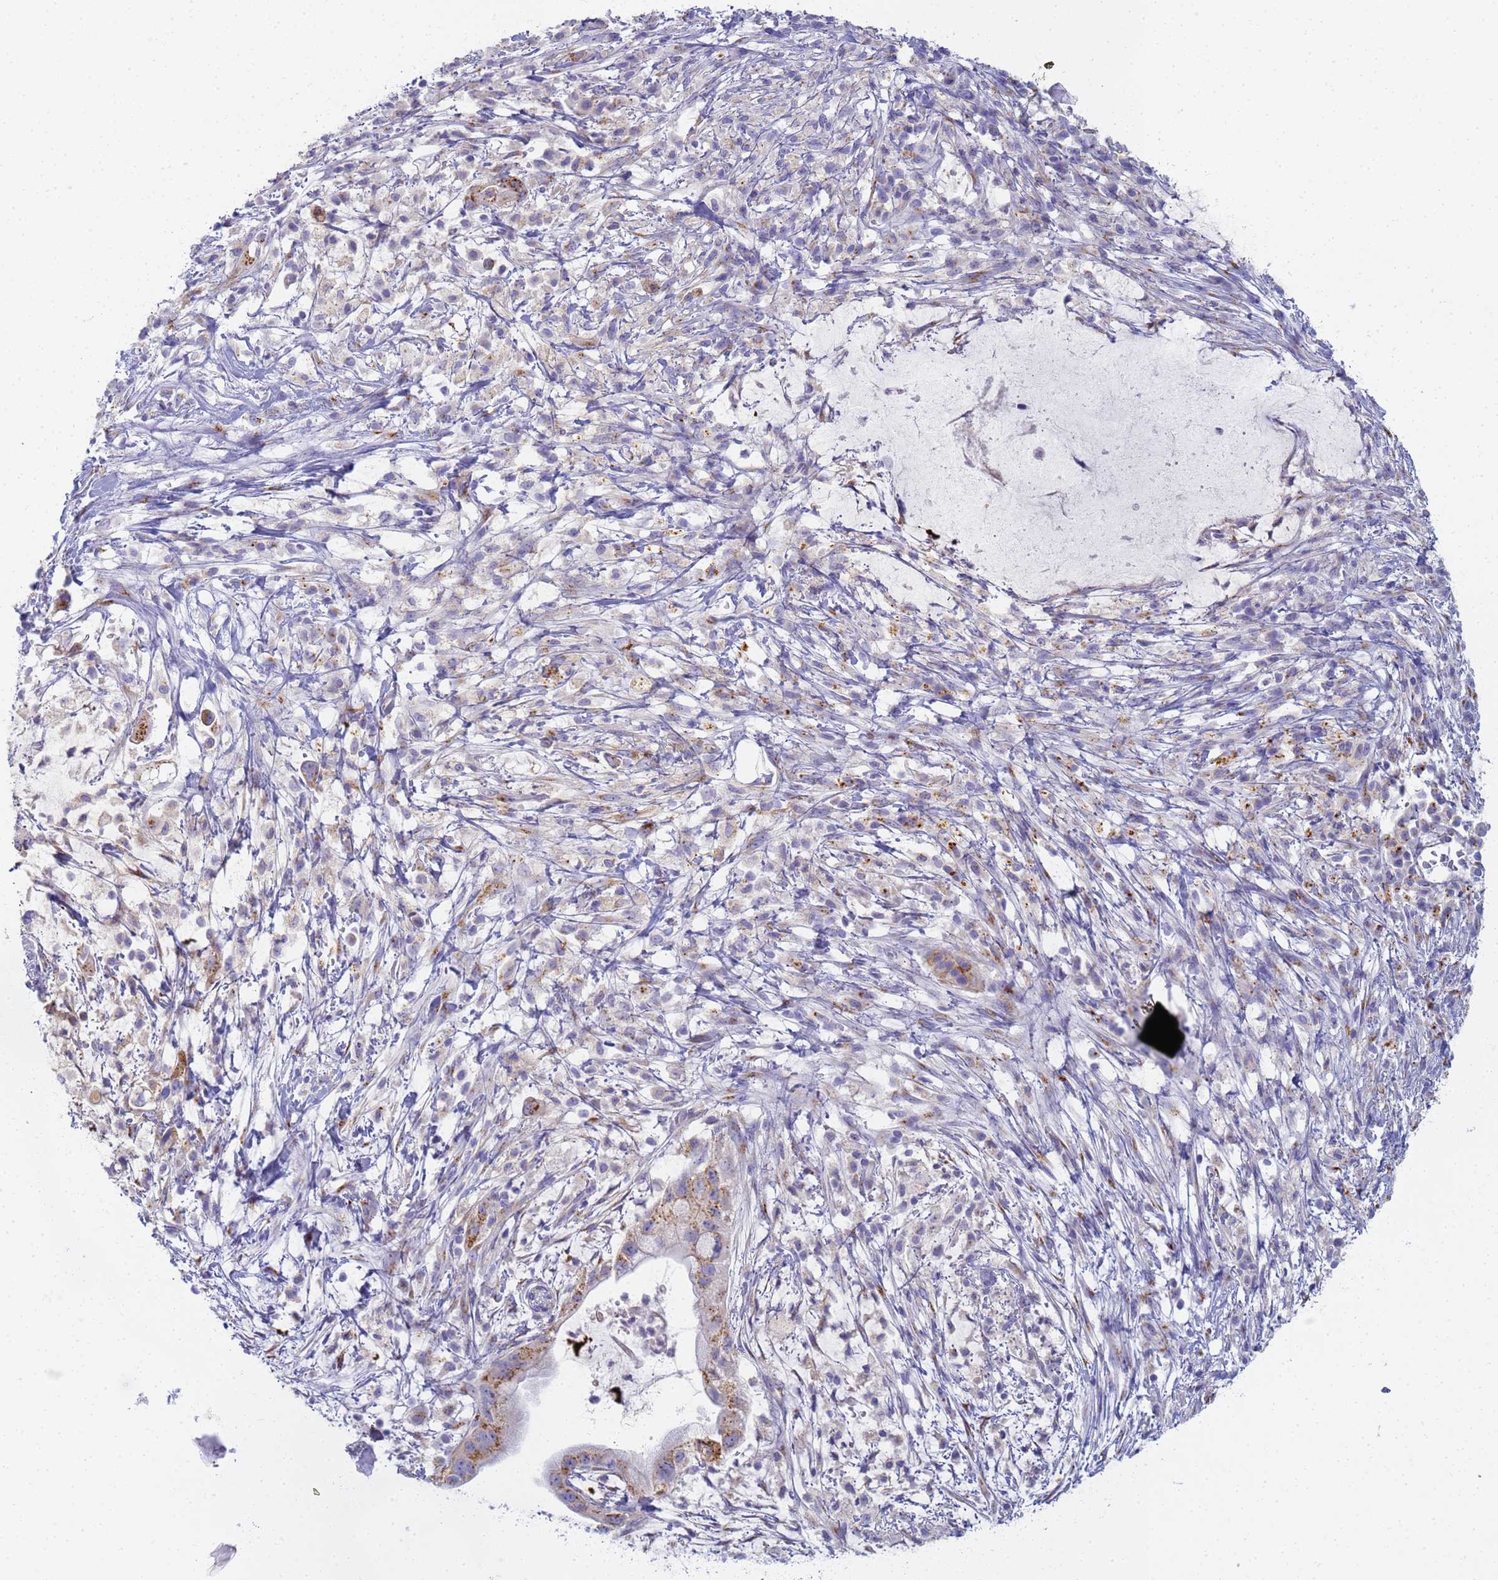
{"staining": {"intensity": "moderate", "quantity": ">75%", "location": "cytoplasmic/membranous"}, "tissue": "pancreatic cancer", "cell_type": "Tumor cells", "image_type": "cancer", "snomed": [{"axis": "morphology", "description": "Adenocarcinoma, NOS"}, {"axis": "topography", "description": "Pancreas"}], "caption": "The image demonstrates immunohistochemical staining of adenocarcinoma (pancreatic). There is moderate cytoplasmic/membranous expression is present in approximately >75% of tumor cells.", "gene": "CR1", "patient": {"sex": "male", "age": 48}}